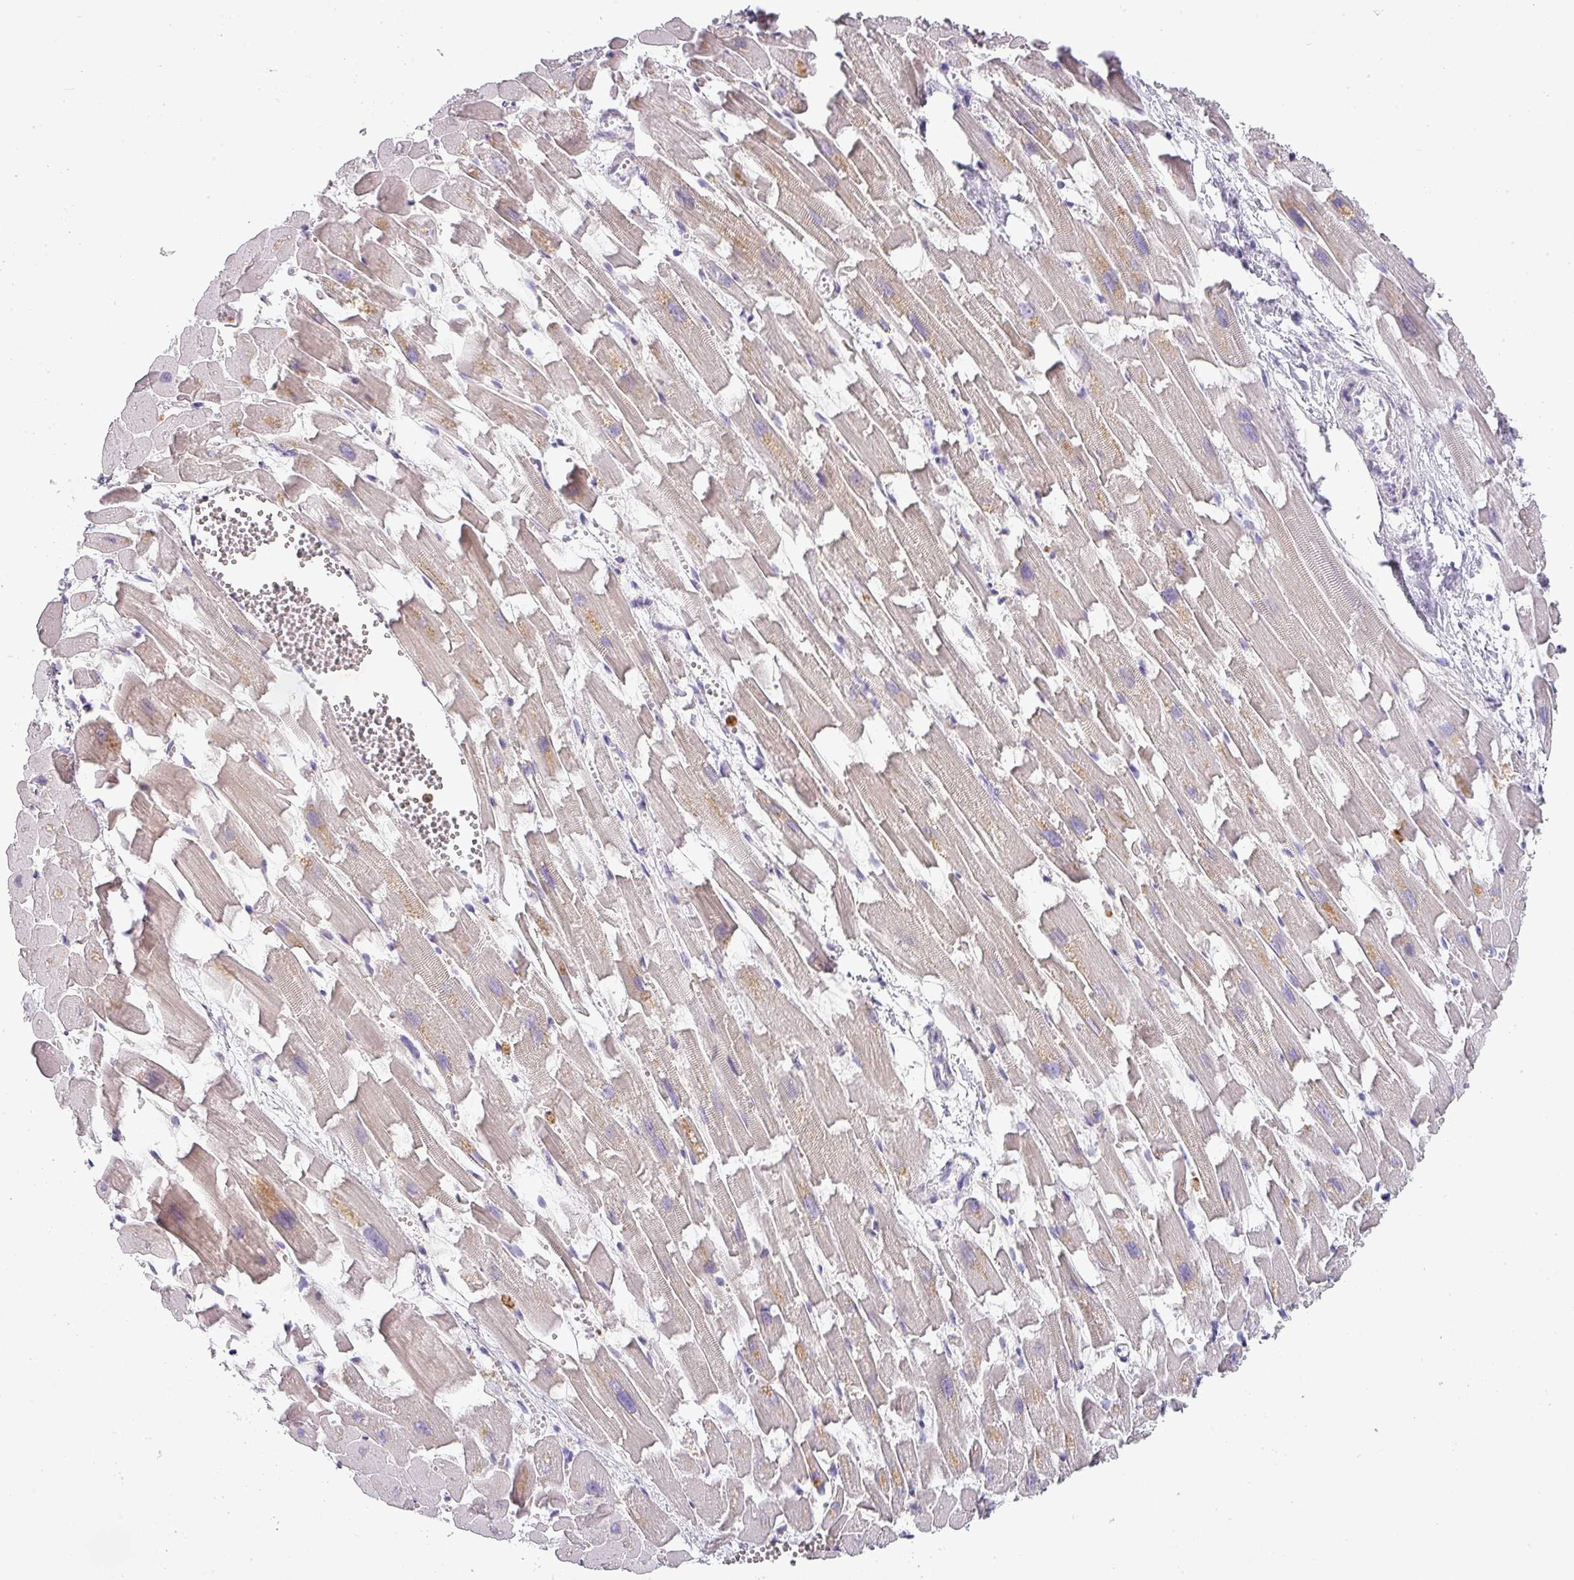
{"staining": {"intensity": "weak", "quantity": "25%-75%", "location": "cytoplasmic/membranous"}, "tissue": "heart muscle", "cell_type": "Cardiomyocytes", "image_type": "normal", "snomed": [{"axis": "morphology", "description": "Normal tissue, NOS"}, {"axis": "topography", "description": "Heart"}], "caption": "Immunohistochemistry (IHC) image of normal heart muscle stained for a protein (brown), which demonstrates low levels of weak cytoplasmic/membranous expression in about 25%-75% of cardiomyocytes.", "gene": "BTLA", "patient": {"sex": "female", "age": 64}}